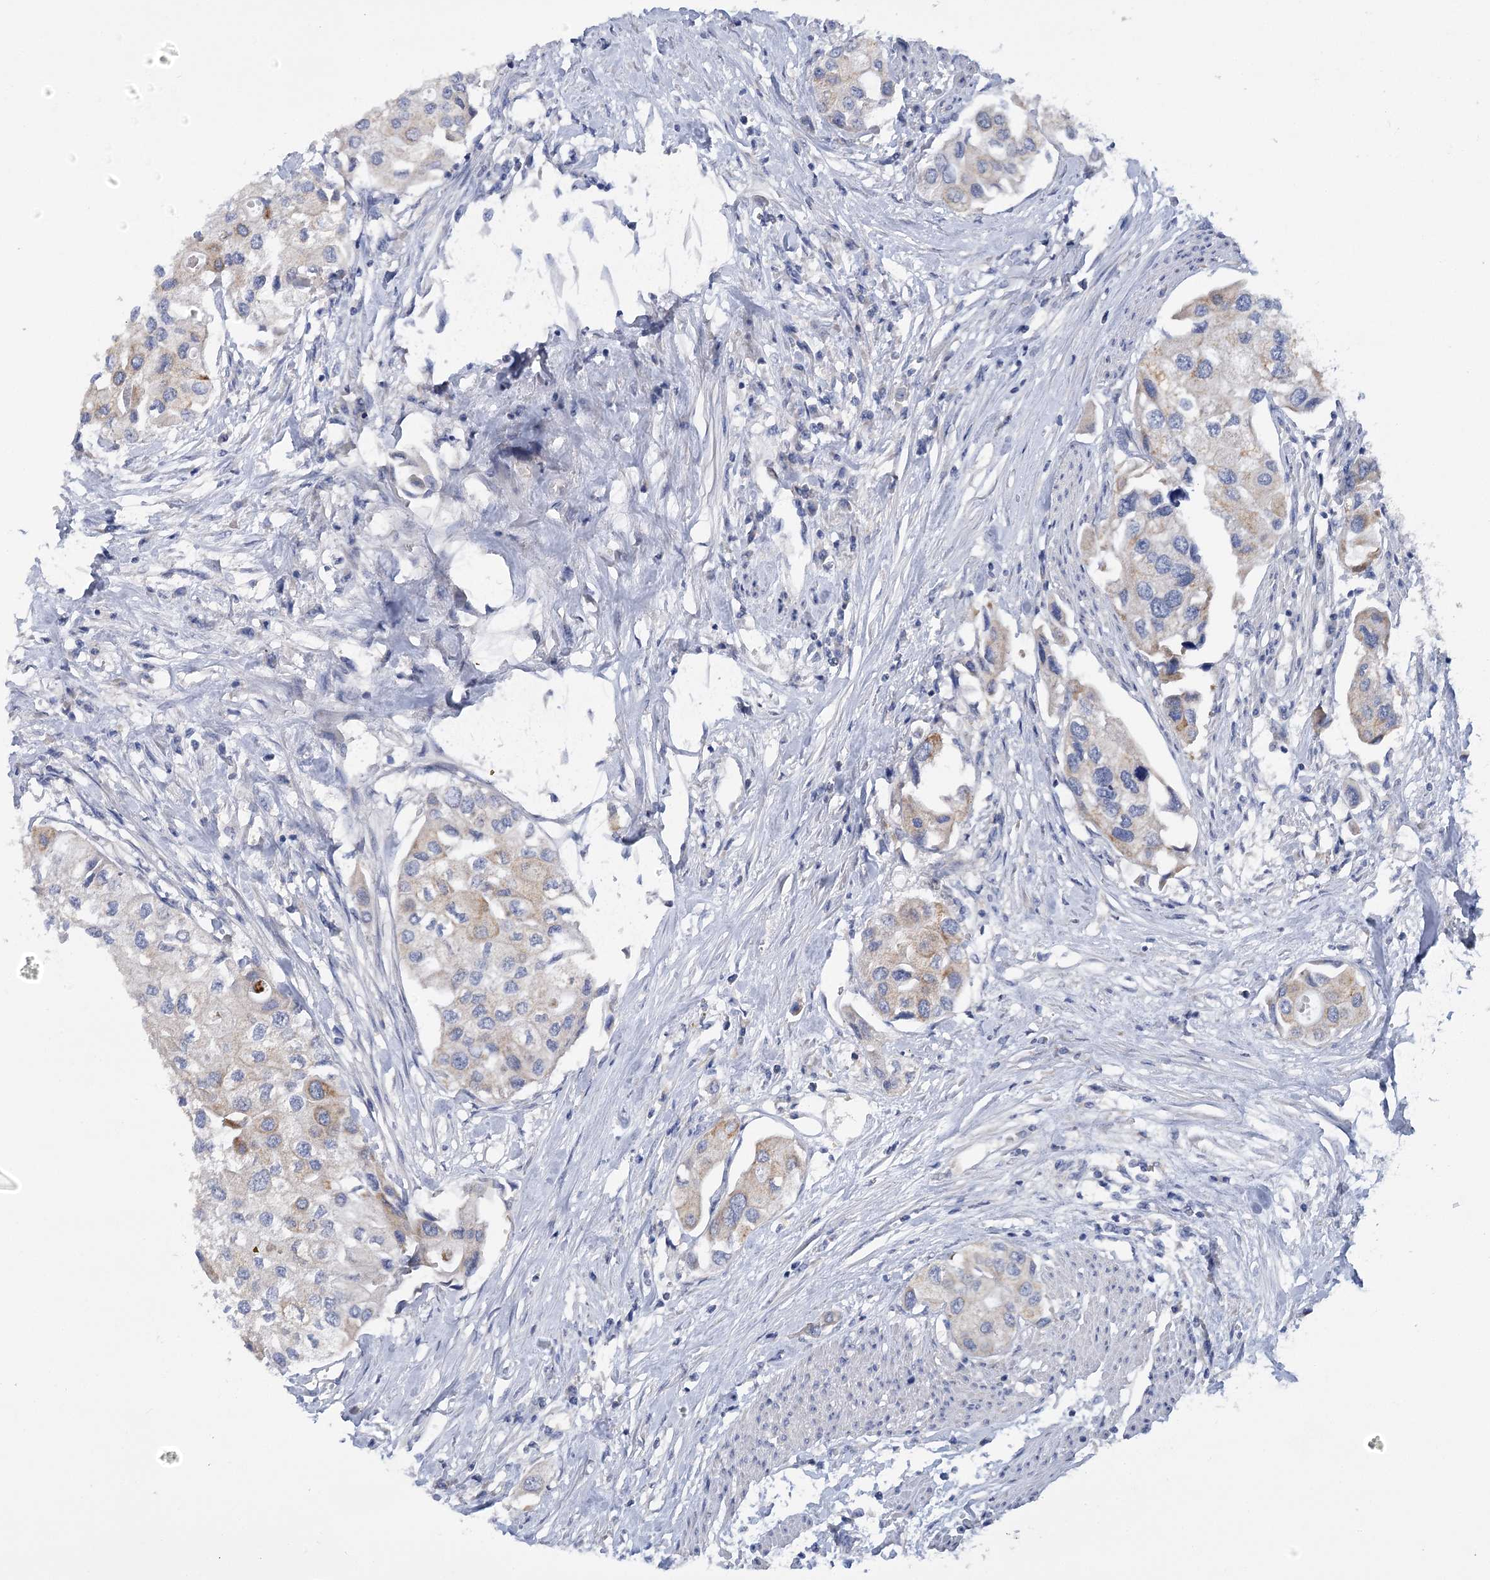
{"staining": {"intensity": "moderate", "quantity": "<25%", "location": "cytoplasmic/membranous"}, "tissue": "urothelial cancer", "cell_type": "Tumor cells", "image_type": "cancer", "snomed": [{"axis": "morphology", "description": "Urothelial carcinoma, High grade"}, {"axis": "topography", "description": "Urinary bladder"}], "caption": "About <25% of tumor cells in urothelial carcinoma (high-grade) exhibit moderate cytoplasmic/membranous protein expression as visualized by brown immunohistochemical staining.", "gene": "DCUN1D1", "patient": {"sex": "male", "age": 64}}